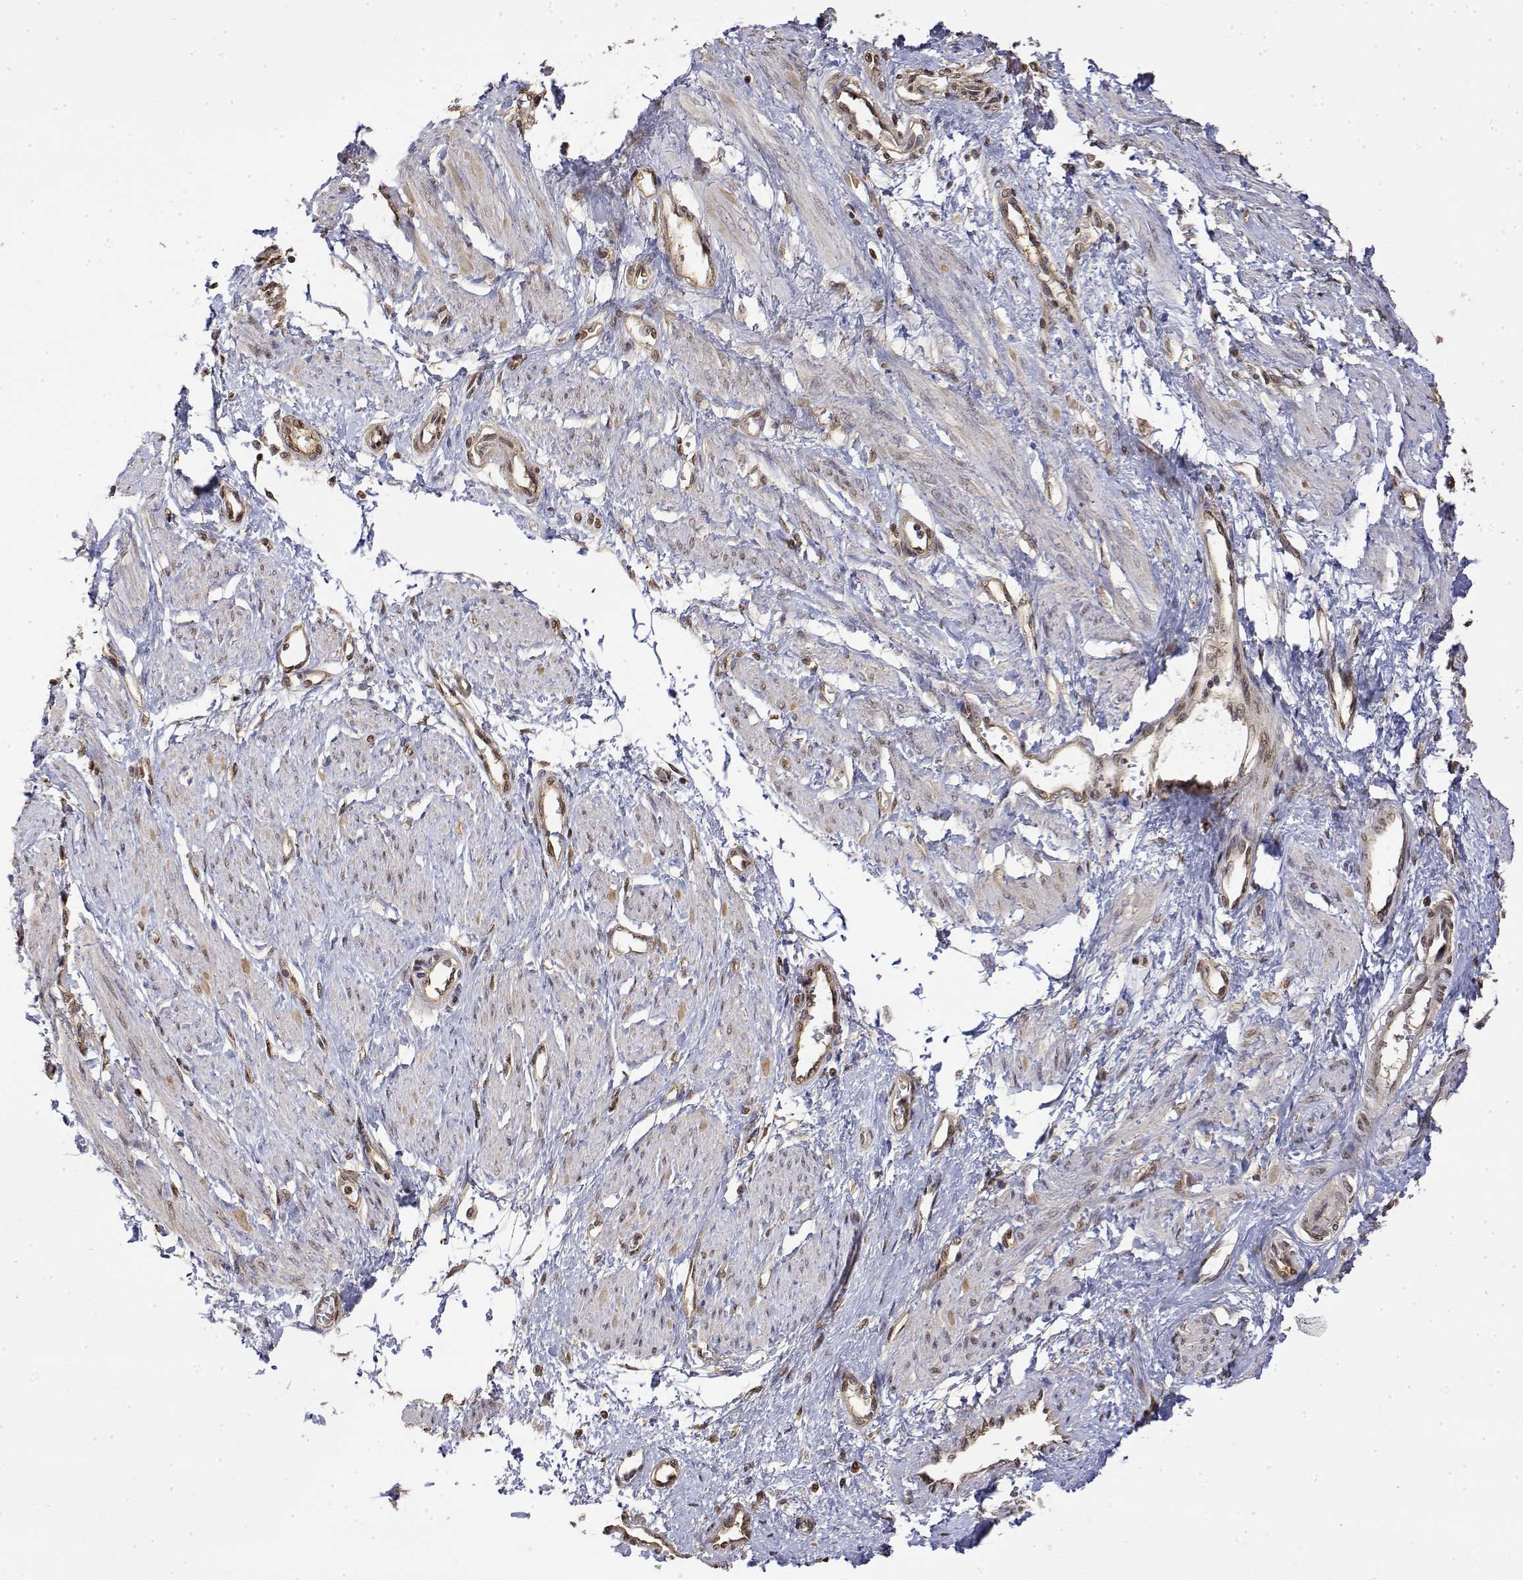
{"staining": {"intensity": "moderate", "quantity": ">75%", "location": "nuclear"}, "tissue": "smooth muscle", "cell_type": "Smooth muscle cells", "image_type": "normal", "snomed": [{"axis": "morphology", "description": "Normal tissue, NOS"}, {"axis": "topography", "description": "Smooth muscle"}, {"axis": "topography", "description": "Uterus"}], "caption": "Immunohistochemistry (IHC) histopathology image of benign smooth muscle stained for a protein (brown), which reveals medium levels of moderate nuclear positivity in approximately >75% of smooth muscle cells.", "gene": "TPI1", "patient": {"sex": "female", "age": 39}}